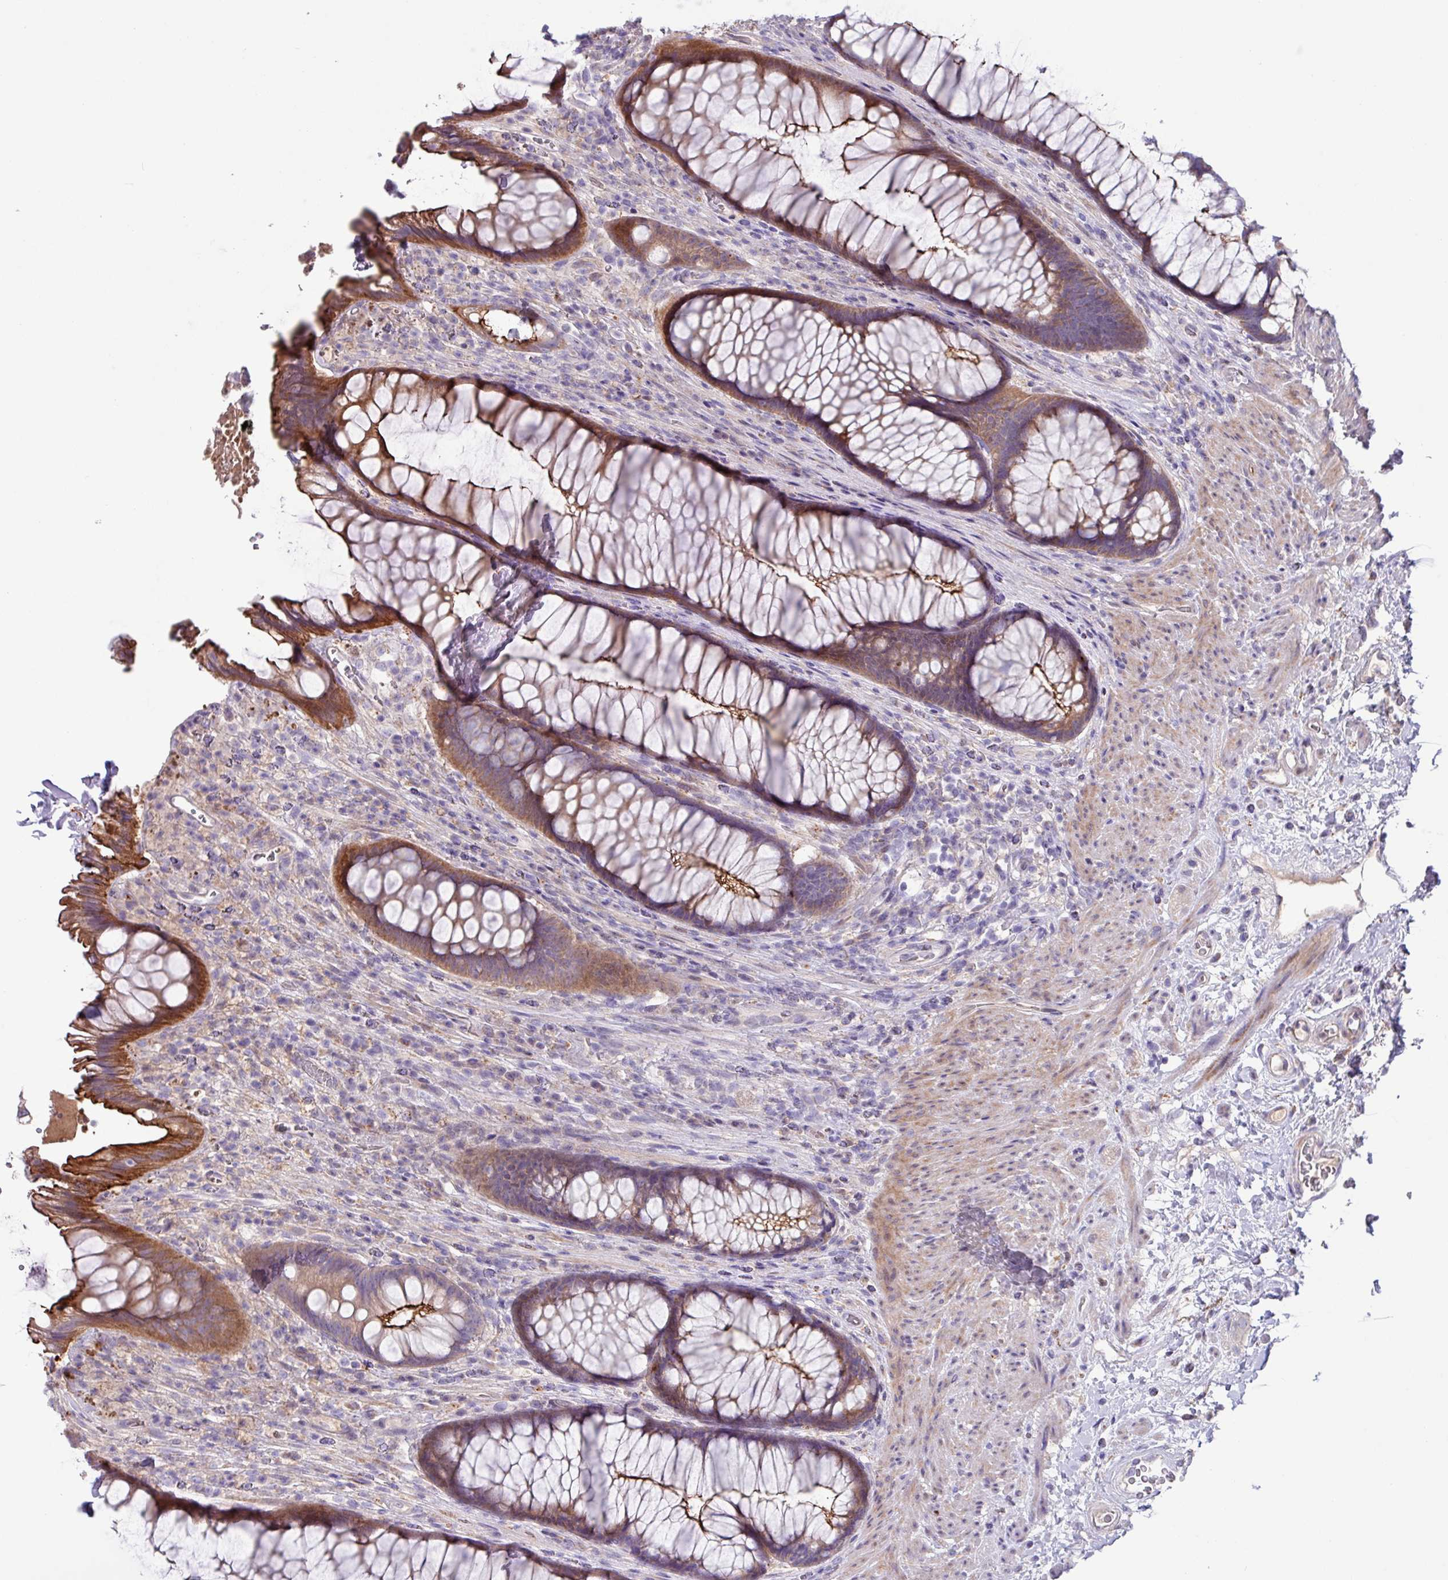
{"staining": {"intensity": "strong", "quantity": ">75%", "location": "cytoplasmic/membranous"}, "tissue": "rectum", "cell_type": "Glandular cells", "image_type": "normal", "snomed": [{"axis": "morphology", "description": "Normal tissue, NOS"}, {"axis": "topography", "description": "Smooth muscle"}, {"axis": "topography", "description": "Rectum"}], "caption": "There is high levels of strong cytoplasmic/membranous expression in glandular cells of benign rectum, as demonstrated by immunohistochemical staining (brown color).", "gene": "IQCJ", "patient": {"sex": "male", "age": 53}}